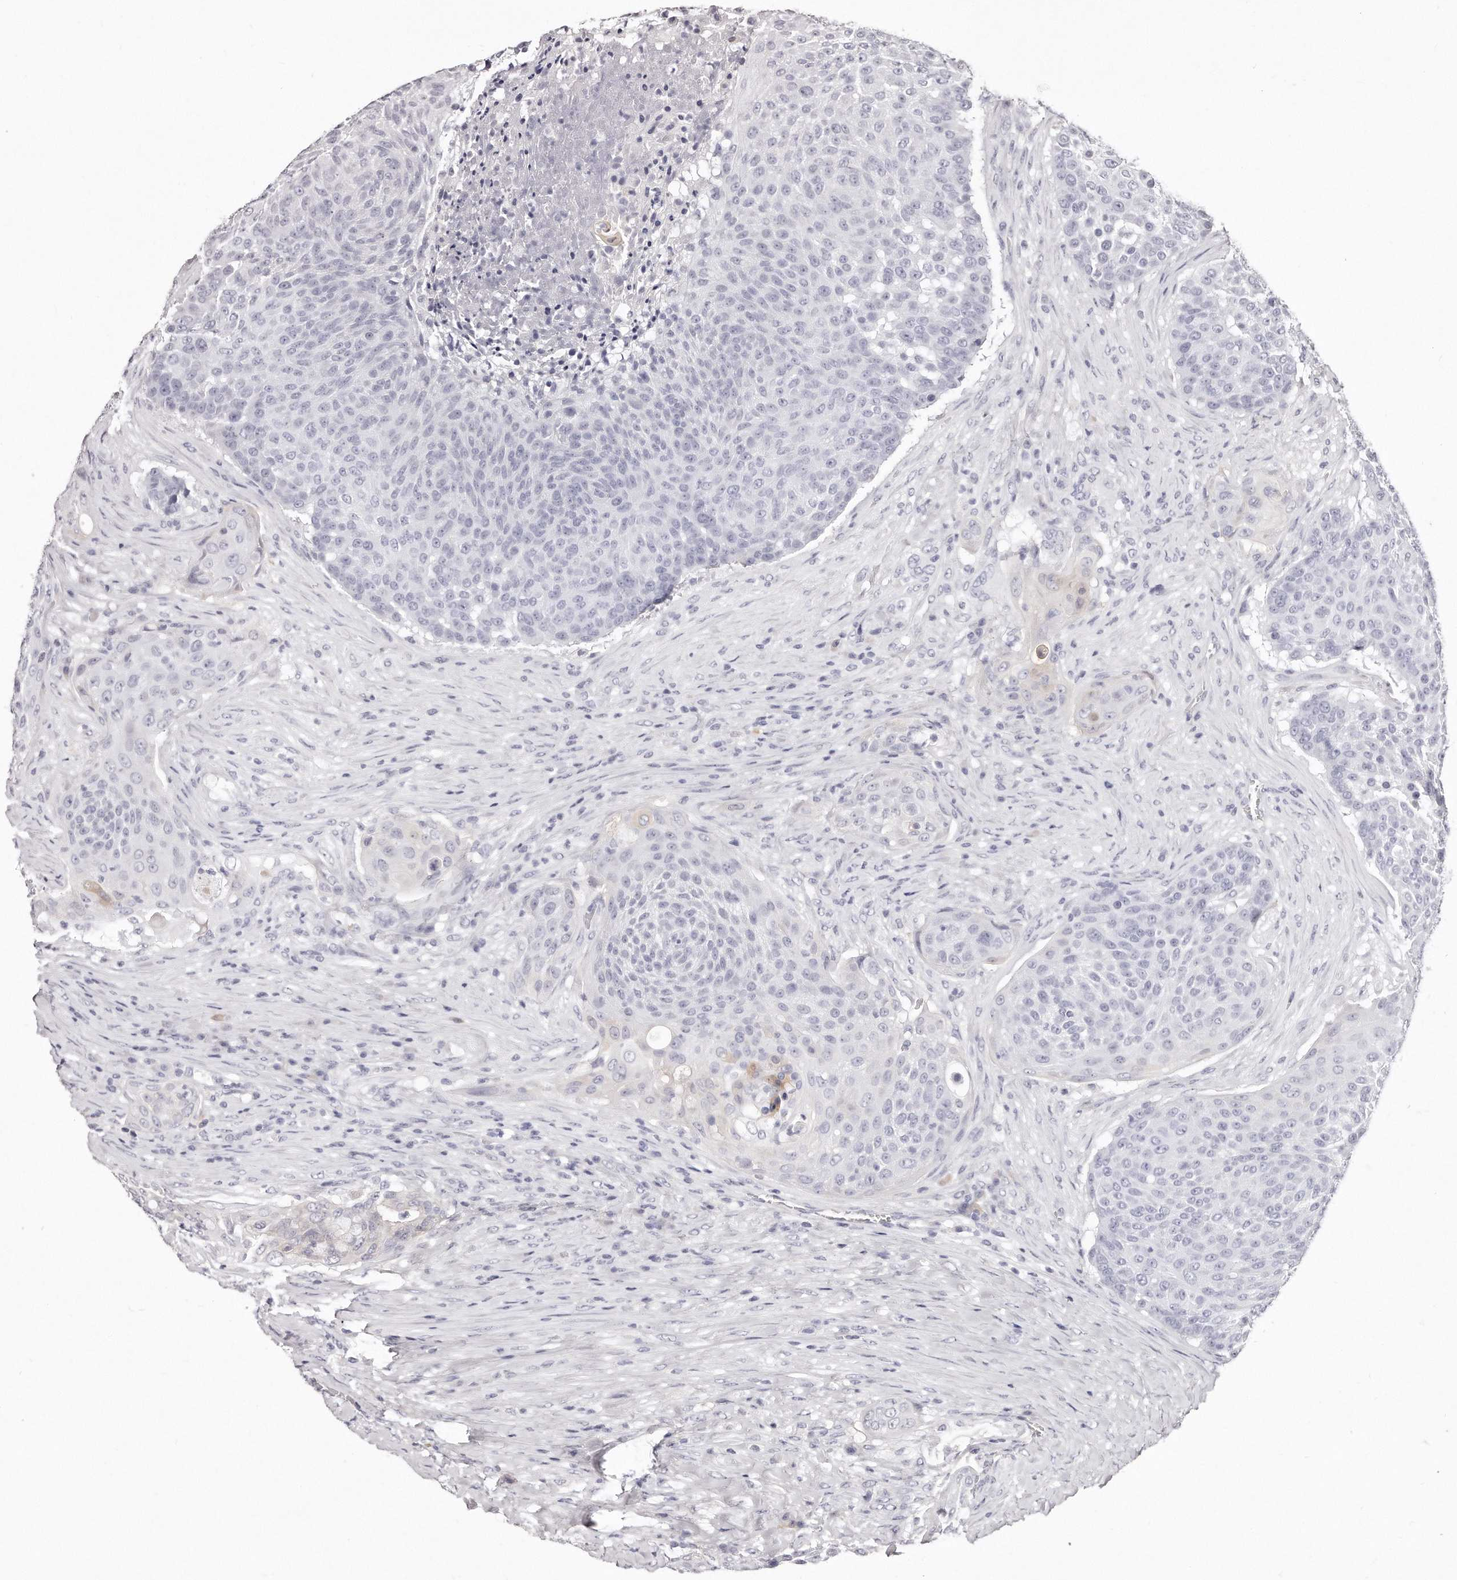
{"staining": {"intensity": "negative", "quantity": "none", "location": "none"}, "tissue": "urothelial cancer", "cell_type": "Tumor cells", "image_type": "cancer", "snomed": [{"axis": "morphology", "description": "Urothelial carcinoma, High grade"}, {"axis": "topography", "description": "Urinary bladder"}], "caption": "This is an immunohistochemistry (IHC) histopathology image of high-grade urothelial carcinoma. There is no staining in tumor cells.", "gene": "GDA", "patient": {"sex": "female", "age": 63}}